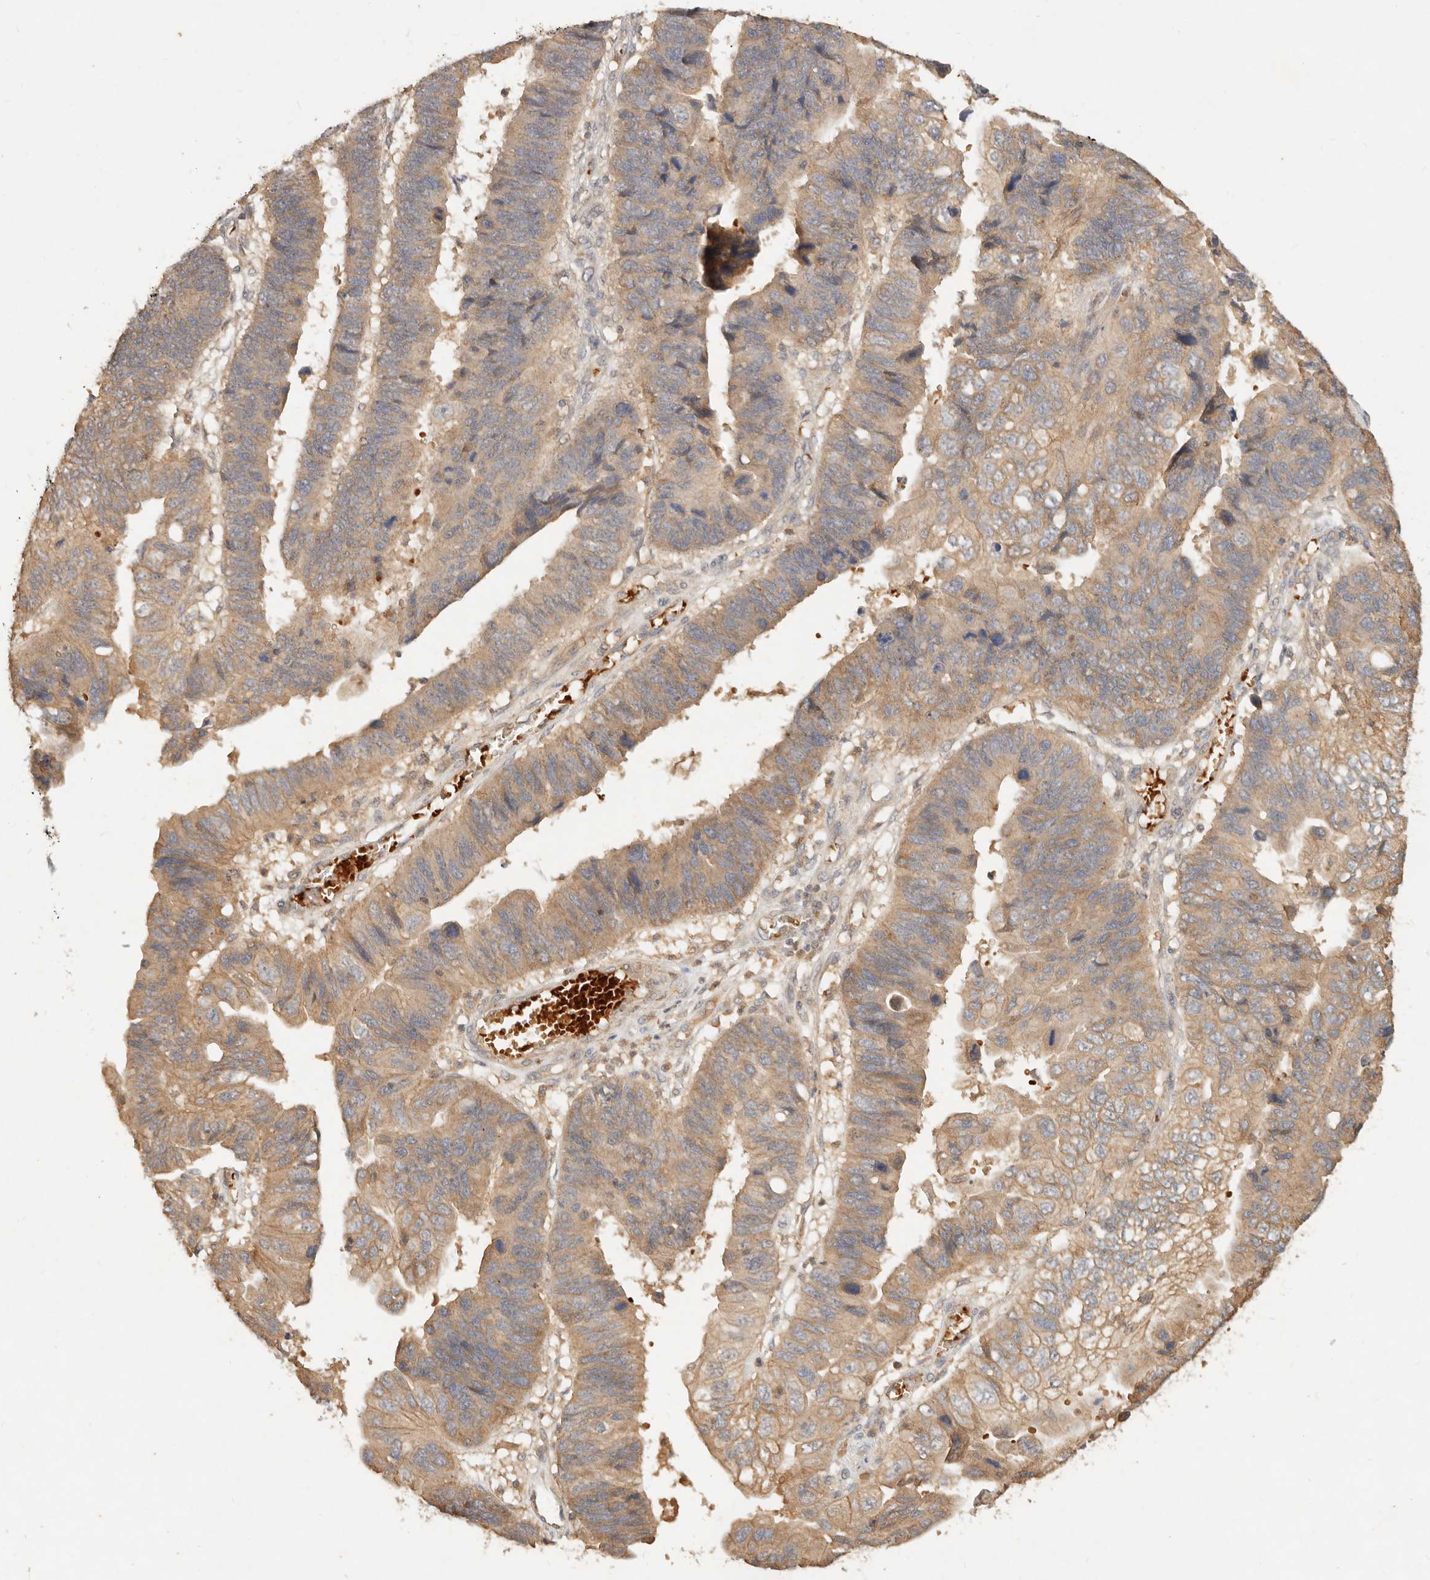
{"staining": {"intensity": "moderate", "quantity": ">75%", "location": "cytoplasmic/membranous"}, "tissue": "stomach cancer", "cell_type": "Tumor cells", "image_type": "cancer", "snomed": [{"axis": "morphology", "description": "Adenocarcinoma, NOS"}, {"axis": "topography", "description": "Stomach"}], "caption": "Protein expression analysis of stomach adenocarcinoma displays moderate cytoplasmic/membranous positivity in approximately >75% of tumor cells. The staining is performed using DAB (3,3'-diaminobenzidine) brown chromogen to label protein expression. The nuclei are counter-stained blue using hematoxylin.", "gene": "FREM2", "patient": {"sex": "male", "age": 59}}